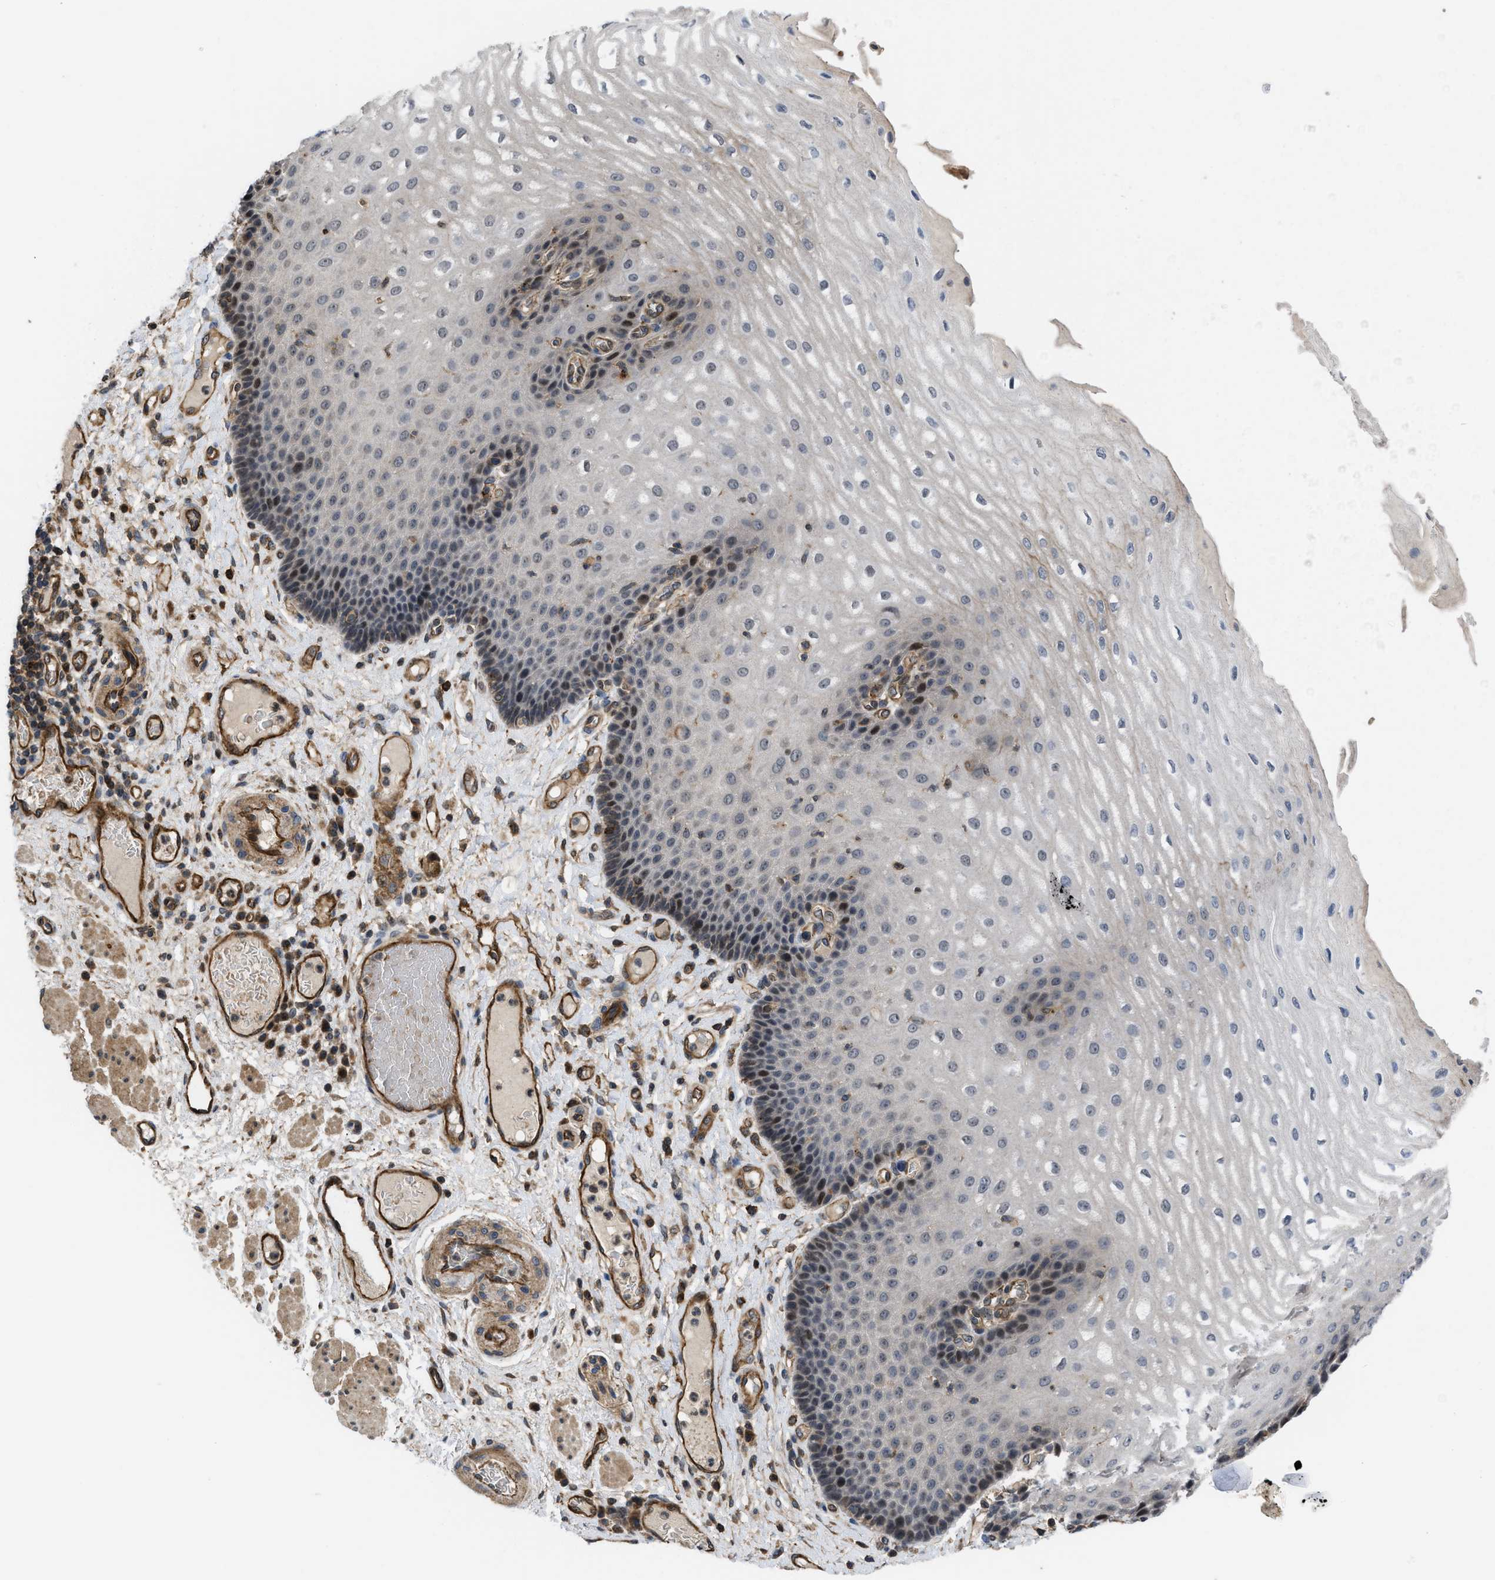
{"staining": {"intensity": "moderate", "quantity": "<25%", "location": "nuclear"}, "tissue": "esophagus", "cell_type": "Squamous epithelial cells", "image_type": "normal", "snomed": [{"axis": "morphology", "description": "Normal tissue, NOS"}, {"axis": "topography", "description": "Esophagus"}], "caption": "A histopathology image of human esophagus stained for a protein reveals moderate nuclear brown staining in squamous epithelial cells.", "gene": "GPATCH2L", "patient": {"sex": "male", "age": 54}}